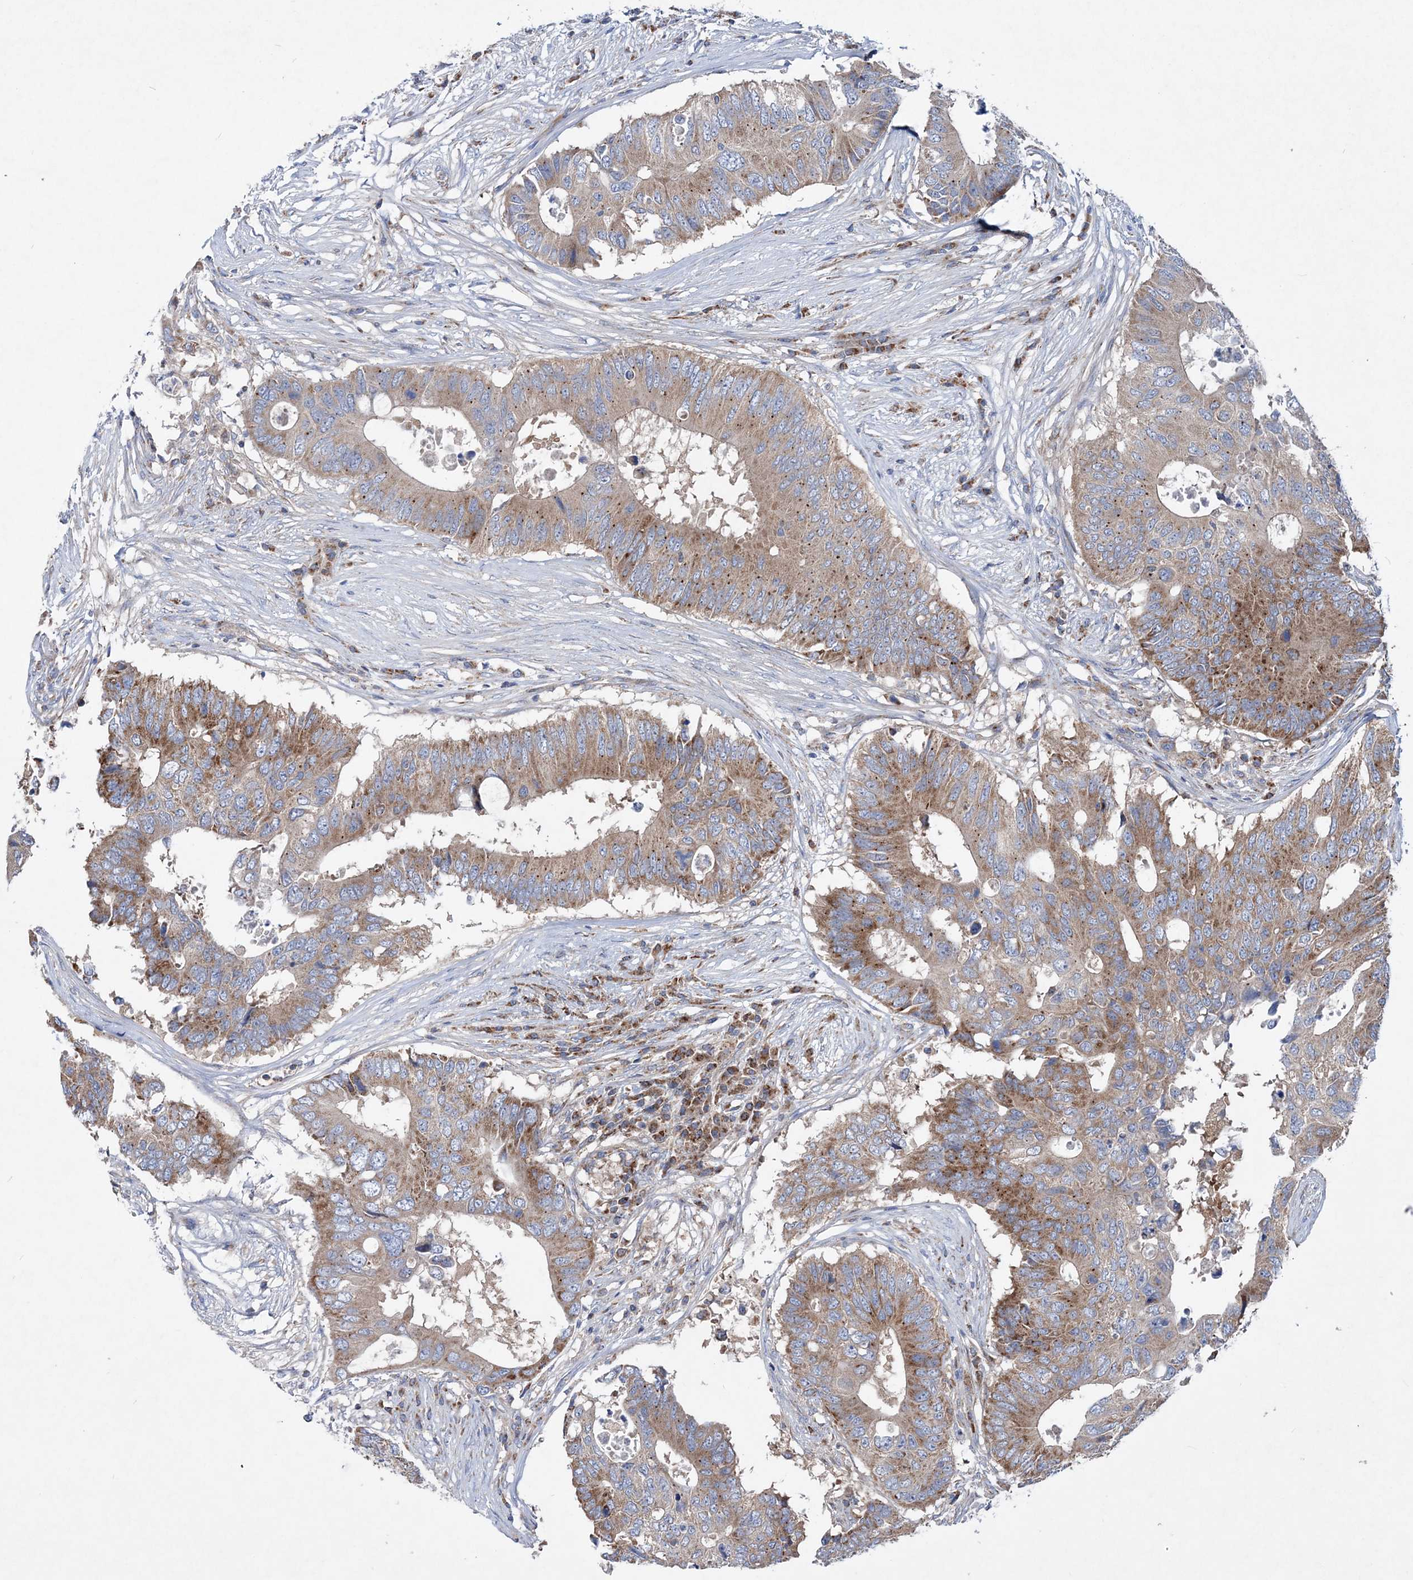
{"staining": {"intensity": "moderate", "quantity": ">75%", "location": "cytoplasmic/membranous"}, "tissue": "colorectal cancer", "cell_type": "Tumor cells", "image_type": "cancer", "snomed": [{"axis": "morphology", "description": "Adenocarcinoma, NOS"}, {"axis": "topography", "description": "Colon"}], "caption": "Tumor cells demonstrate medium levels of moderate cytoplasmic/membranous expression in approximately >75% of cells in colorectal cancer. Nuclei are stained in blue.", "gene": "NGLY1", "patient": {"sex": "male", "age": 71}}